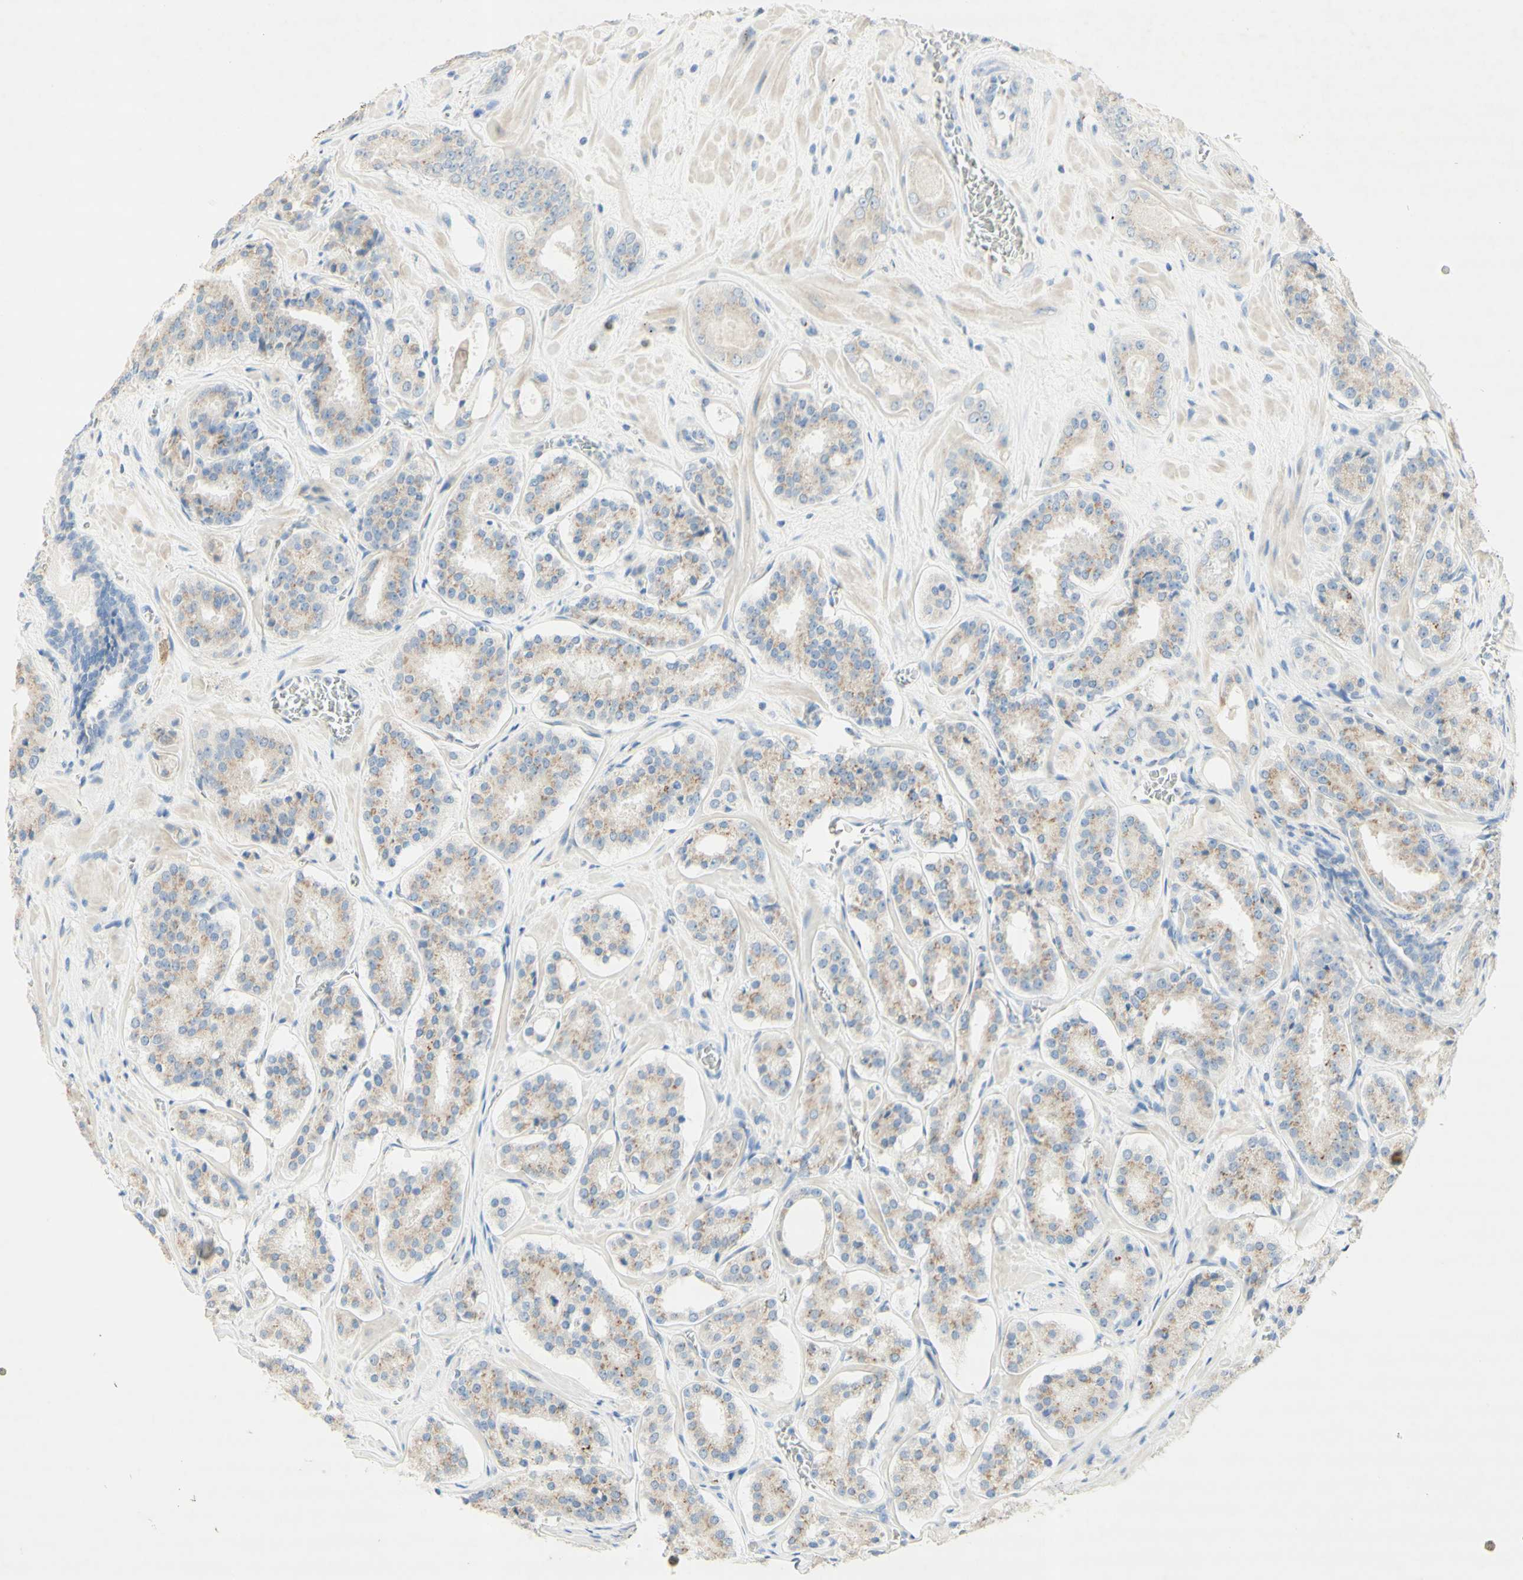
{"staining": {"intensity": "weak", "quantity": ">75%", "location": "cytoplasmic/membranous"}, "tissue": "prostate cancer", "cell_type": "Tumor cells", "image_type": "cancer", "snomed": [{"axis": "morphology", "description": "Adenocarcinoma, High grade"}, {"axis": "topography", "description": "Prostate"}], "caption": "A photomicrograph of human prostate adenocarcinoma (high-grade) stained for a protein shows weak cytoplasmic/membranous brown staining in tumor cells.", "gene": "MANEA", "patient": {"sex": "male", "age": 60}}